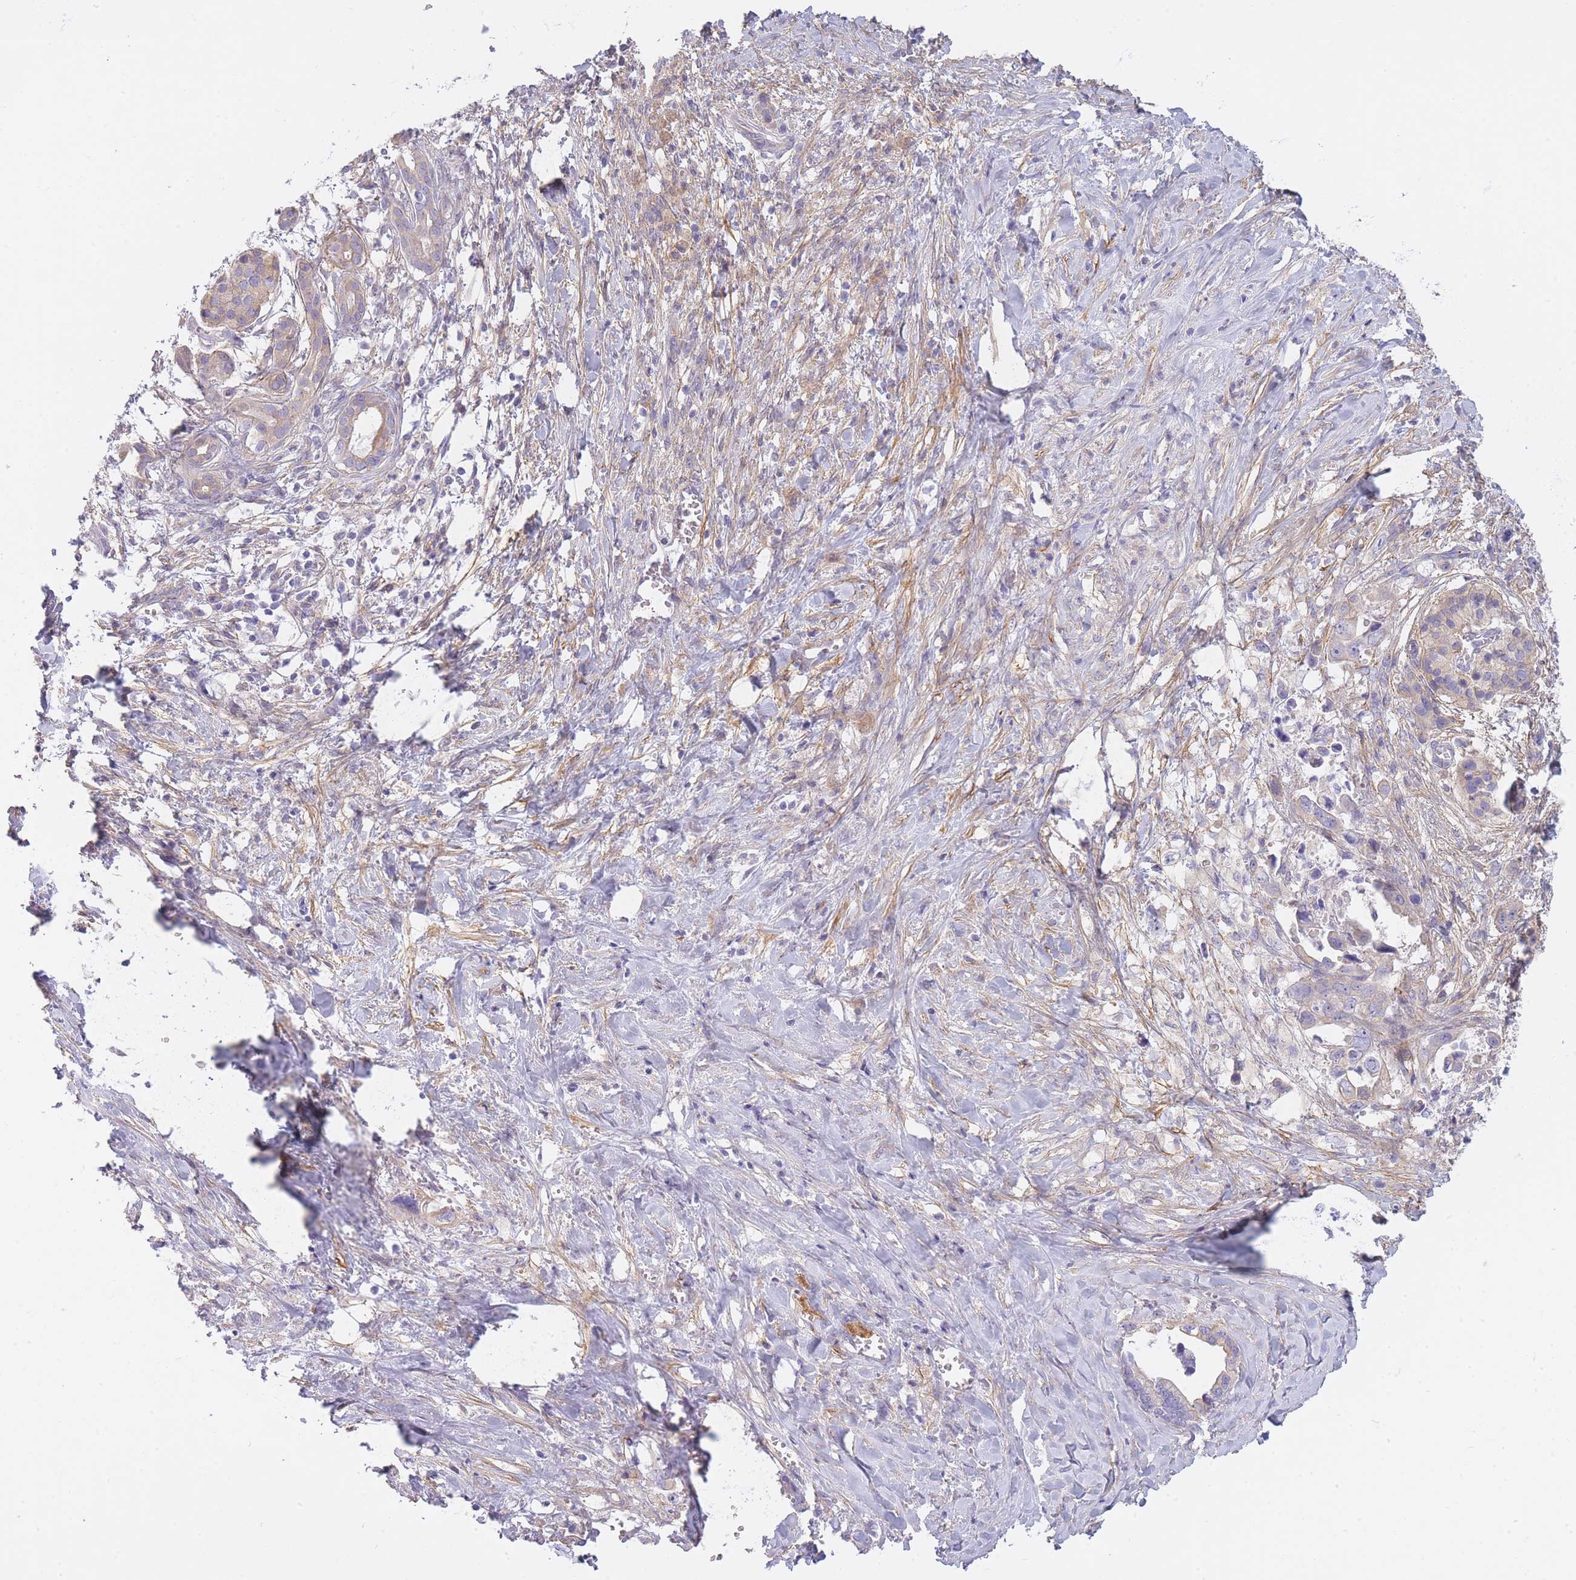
{"staining": {"intensity": "negative", "quantity": "none", "location": "none"}, "tissue": "pancreatic cancer", "cell_type": "Tumor cells", "image_type": "cancer", "snomed": [{"axis": "morphology", "description": "Adenocarcinoma, NOS"}, {"axis": "topography", "description": "Pancreas"}], "caption": "Tumor cells show no significant protein expression in pancreatic adenocarcinoma. (DAB (3,3'-diaminobenzidine) immunohistochemistry (IHC) visualized using brightfield microscopy, high magnification).", "gene": "AP3M2", "patient": {"sex": "male", "age": 61}}